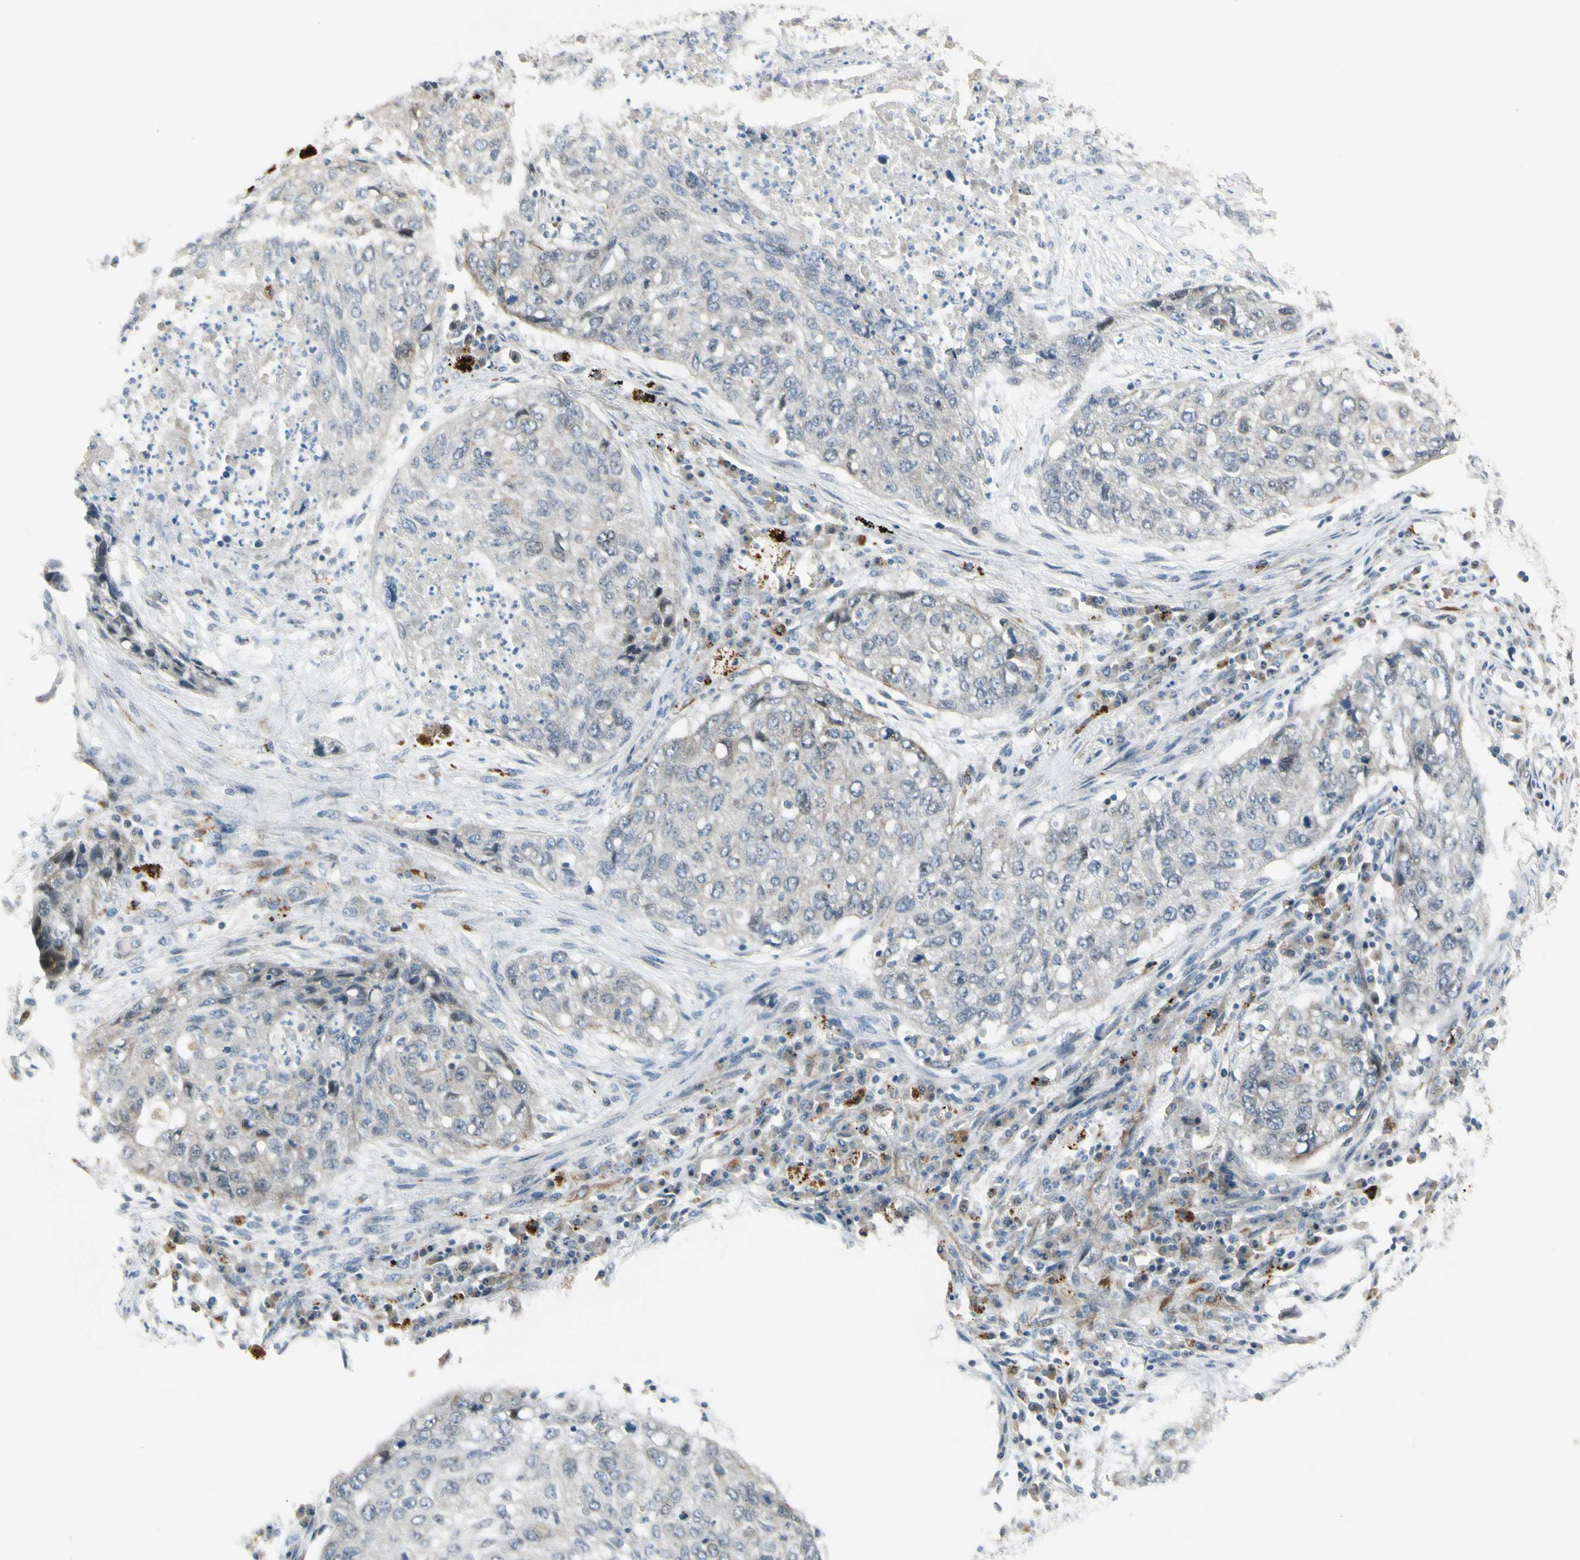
{"staining": {"intensity": "negative", "quantity": "none", "location": "none"}, "tissue": "lung cancer", "cell_type": "Tumor cells", "image_type": "cancer", "snomed": [{"axis": "morphology", "description": "Squamous cell carcinoma, NOS"}, {"axis": "topography", "description": "Lung"}], "caption": "Image shows no significant protein positivity in tumor cells of lung cancer.", "gene": "NDFIP1", "patient": {"sex": "female", "age": 63}}